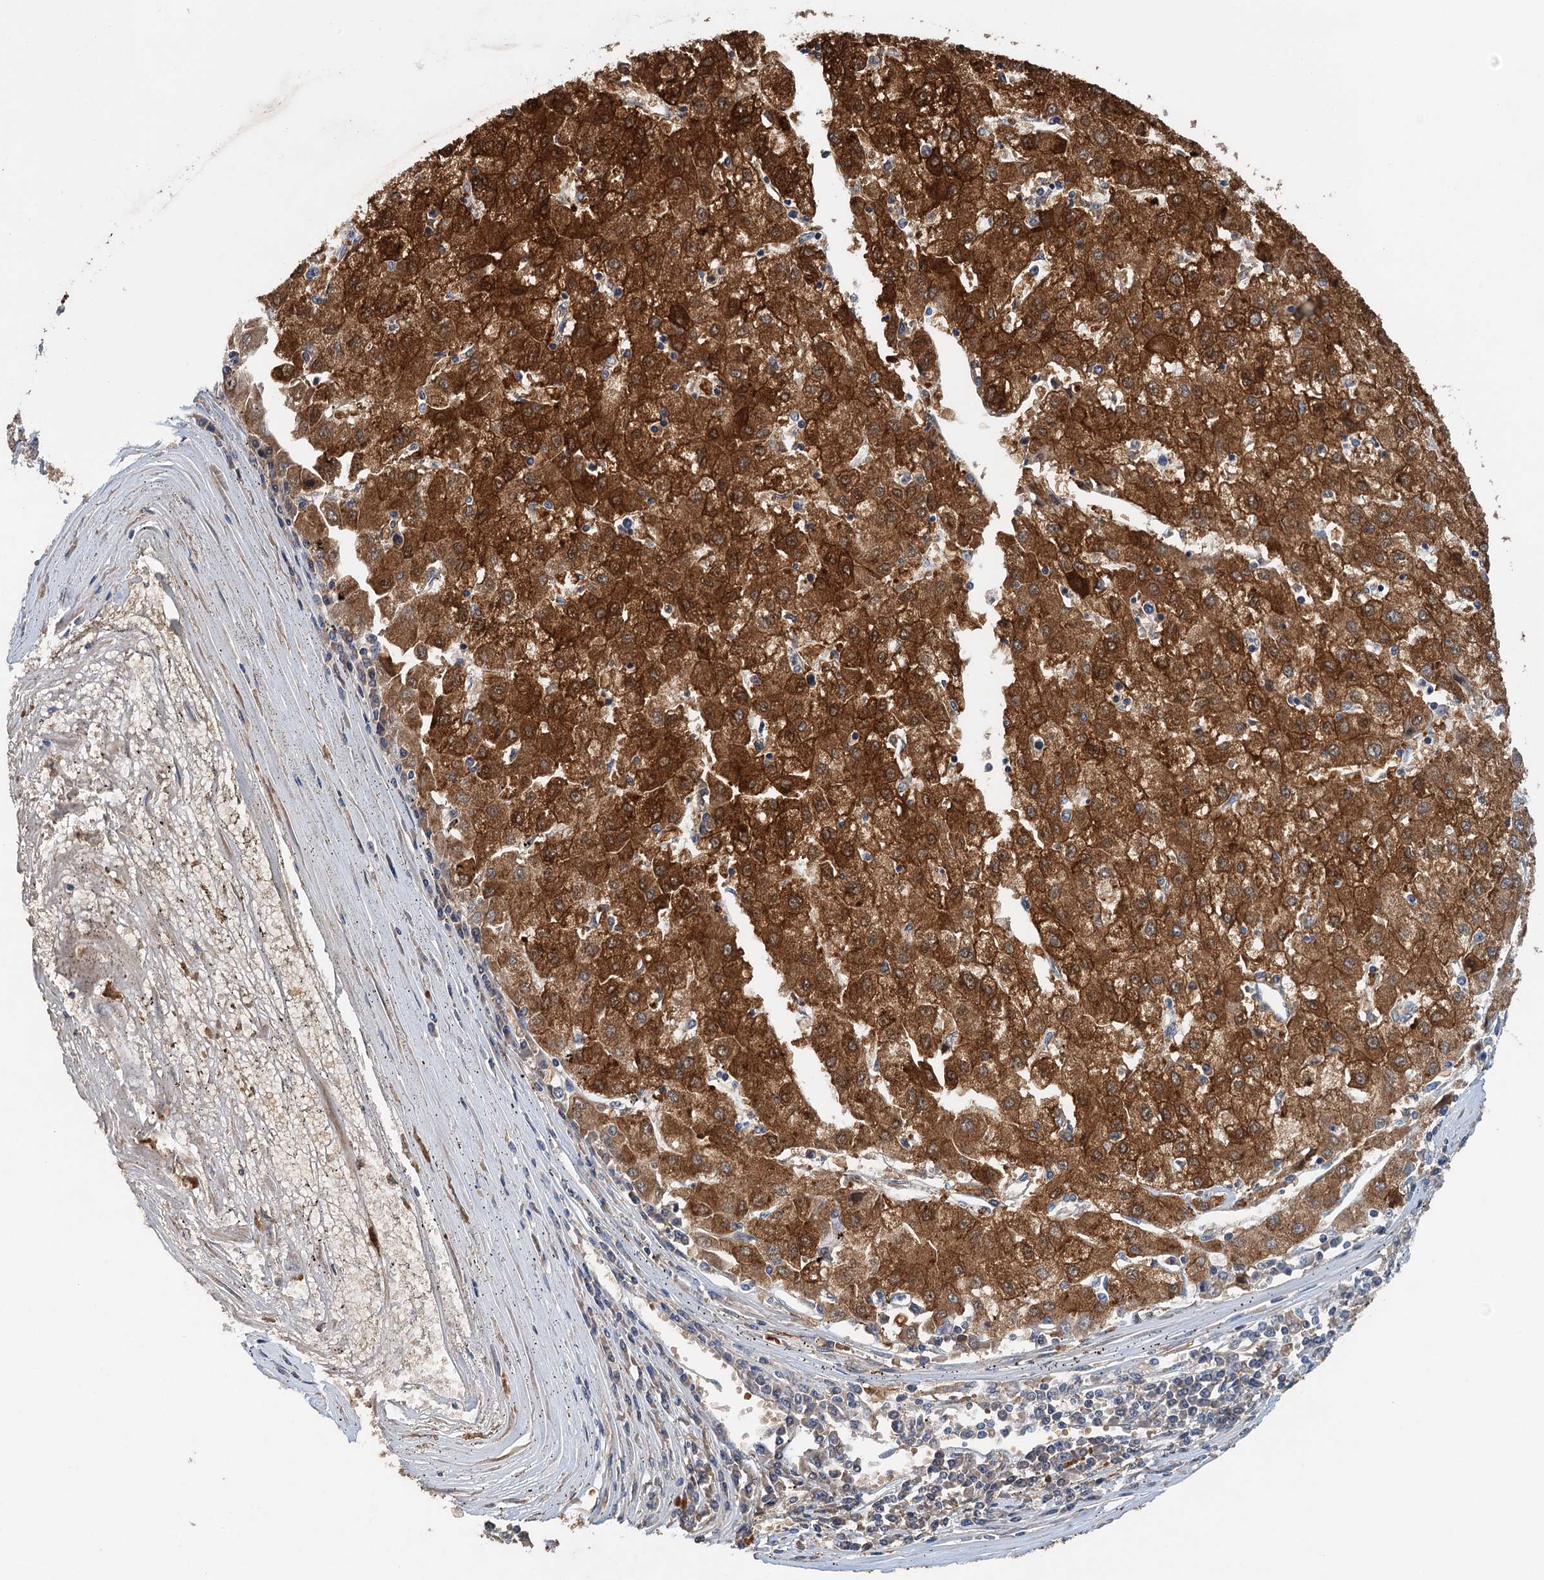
{"staining": {"intensity": "strong", "quantity": ">75%", "location": "cytoplasmic/membranous"}, "tissue": "liver cancer", "cell_type": "Tumor cells", "image_type": "cancer", "snomed": [{"axis": "morphology", "description": "Carcinoma, Hepatocellular, NOS"}, {"axis": "topography", "description": "Liver"}], "caption": "This is a histology image of IHC staining of liver hepatocellular carcinoma, which shows strong expression in the cytoplasmic/membranous of tumor cells.", "gene": "RSAD2", "patient": {"sex": "male", "age": 72}}